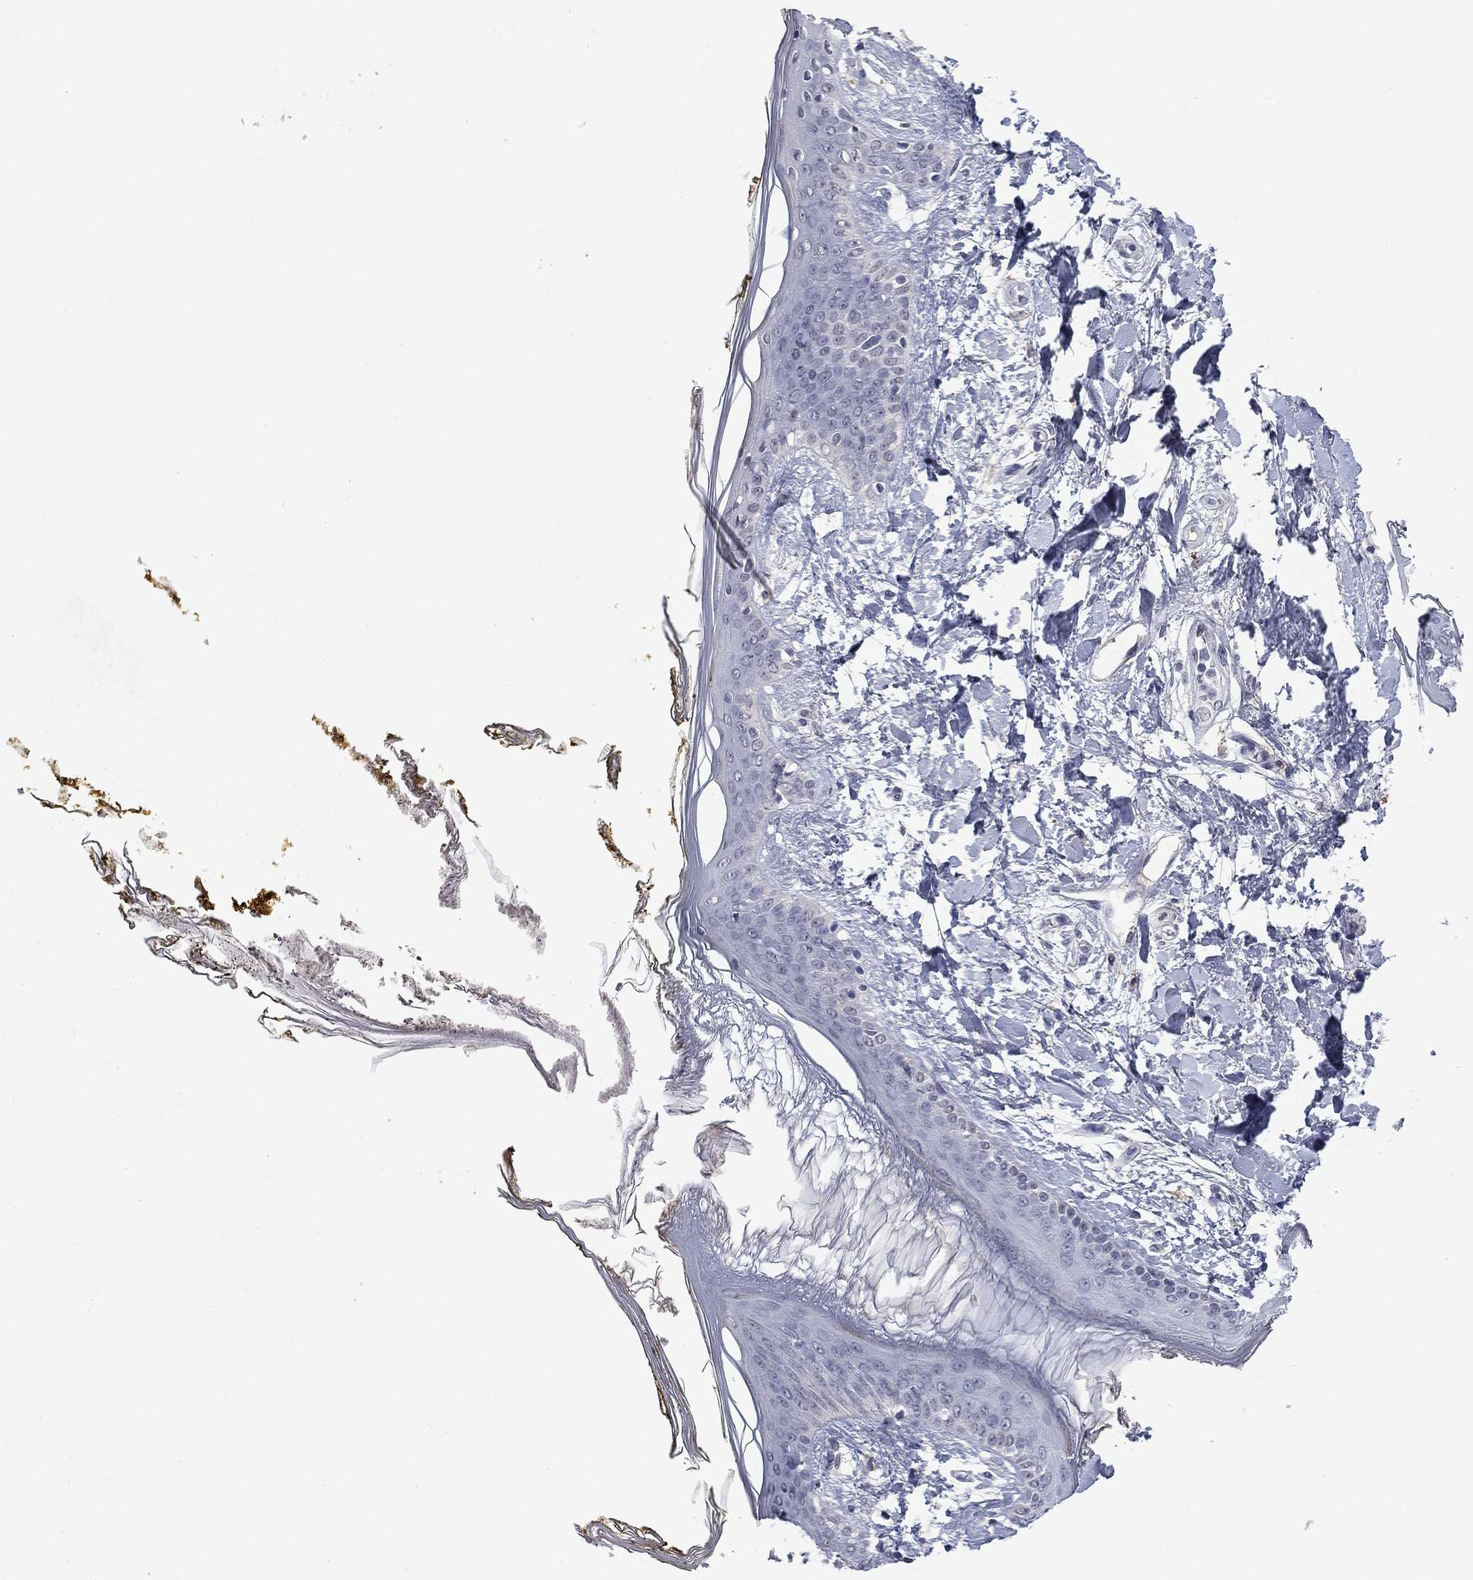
{"staining": {"intensity": "negative", "quantity": "none", "location": "none"}, "tissue": "skin", "cell_type": "Fibroblasts", "image_type": "normal", "snomed": [{"axis": "morphology", "description": "Normal tissue, NOS"}, {"axis": "topography", "description": "Skin"}], "caption": "A high-resolution image shows immunohistochemistry (IHC) staining of unremarkable skin, which demonstrates no significant positivity in fibroblasts.", "gene": "SLC51A", "patient": {"sex": "female", "age": 34}}